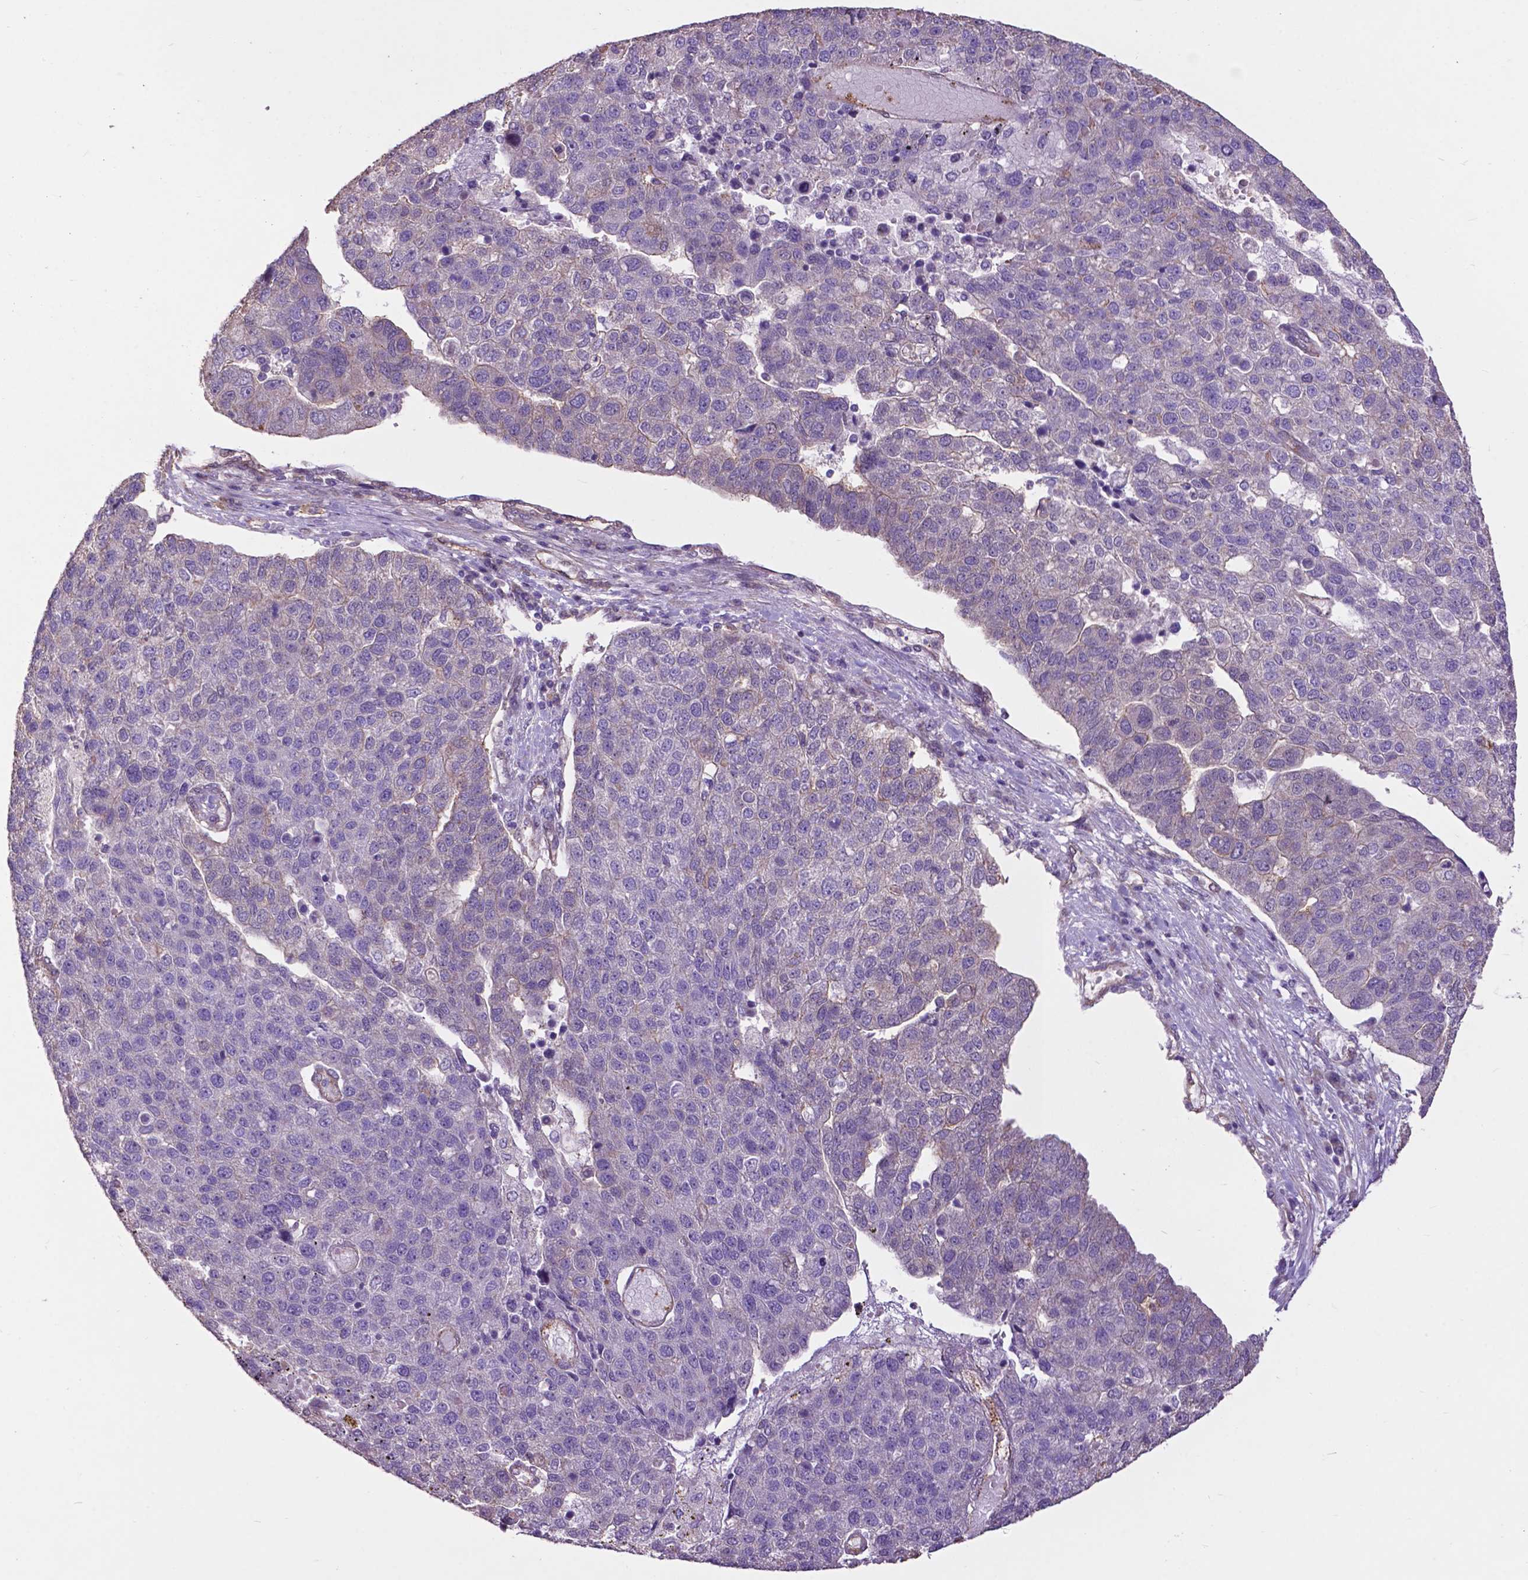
{"staining": {"intensity": "negative", "quantity": "none", "location": "none"}, "tissue": "pancreatic cancer", "cell_type": "Tumor cells", "image_type": "cancer", "snomed": [{"axis": "morphology", "description": "Adenocarcinoma, NOS"}, {"axis": "topography", "description": "Pancreas"}], "caption": "Immunohistochemistry (IHC) photomicrograph of neoplastic tissue: human pancreatic adenocarcinoma stained with DAB demonstrates no significant protein staining in tumor cells. Nuclei are stained in blue.", "gene": "PDLIM1", "patient": {"sex": "female", "age": 61}}